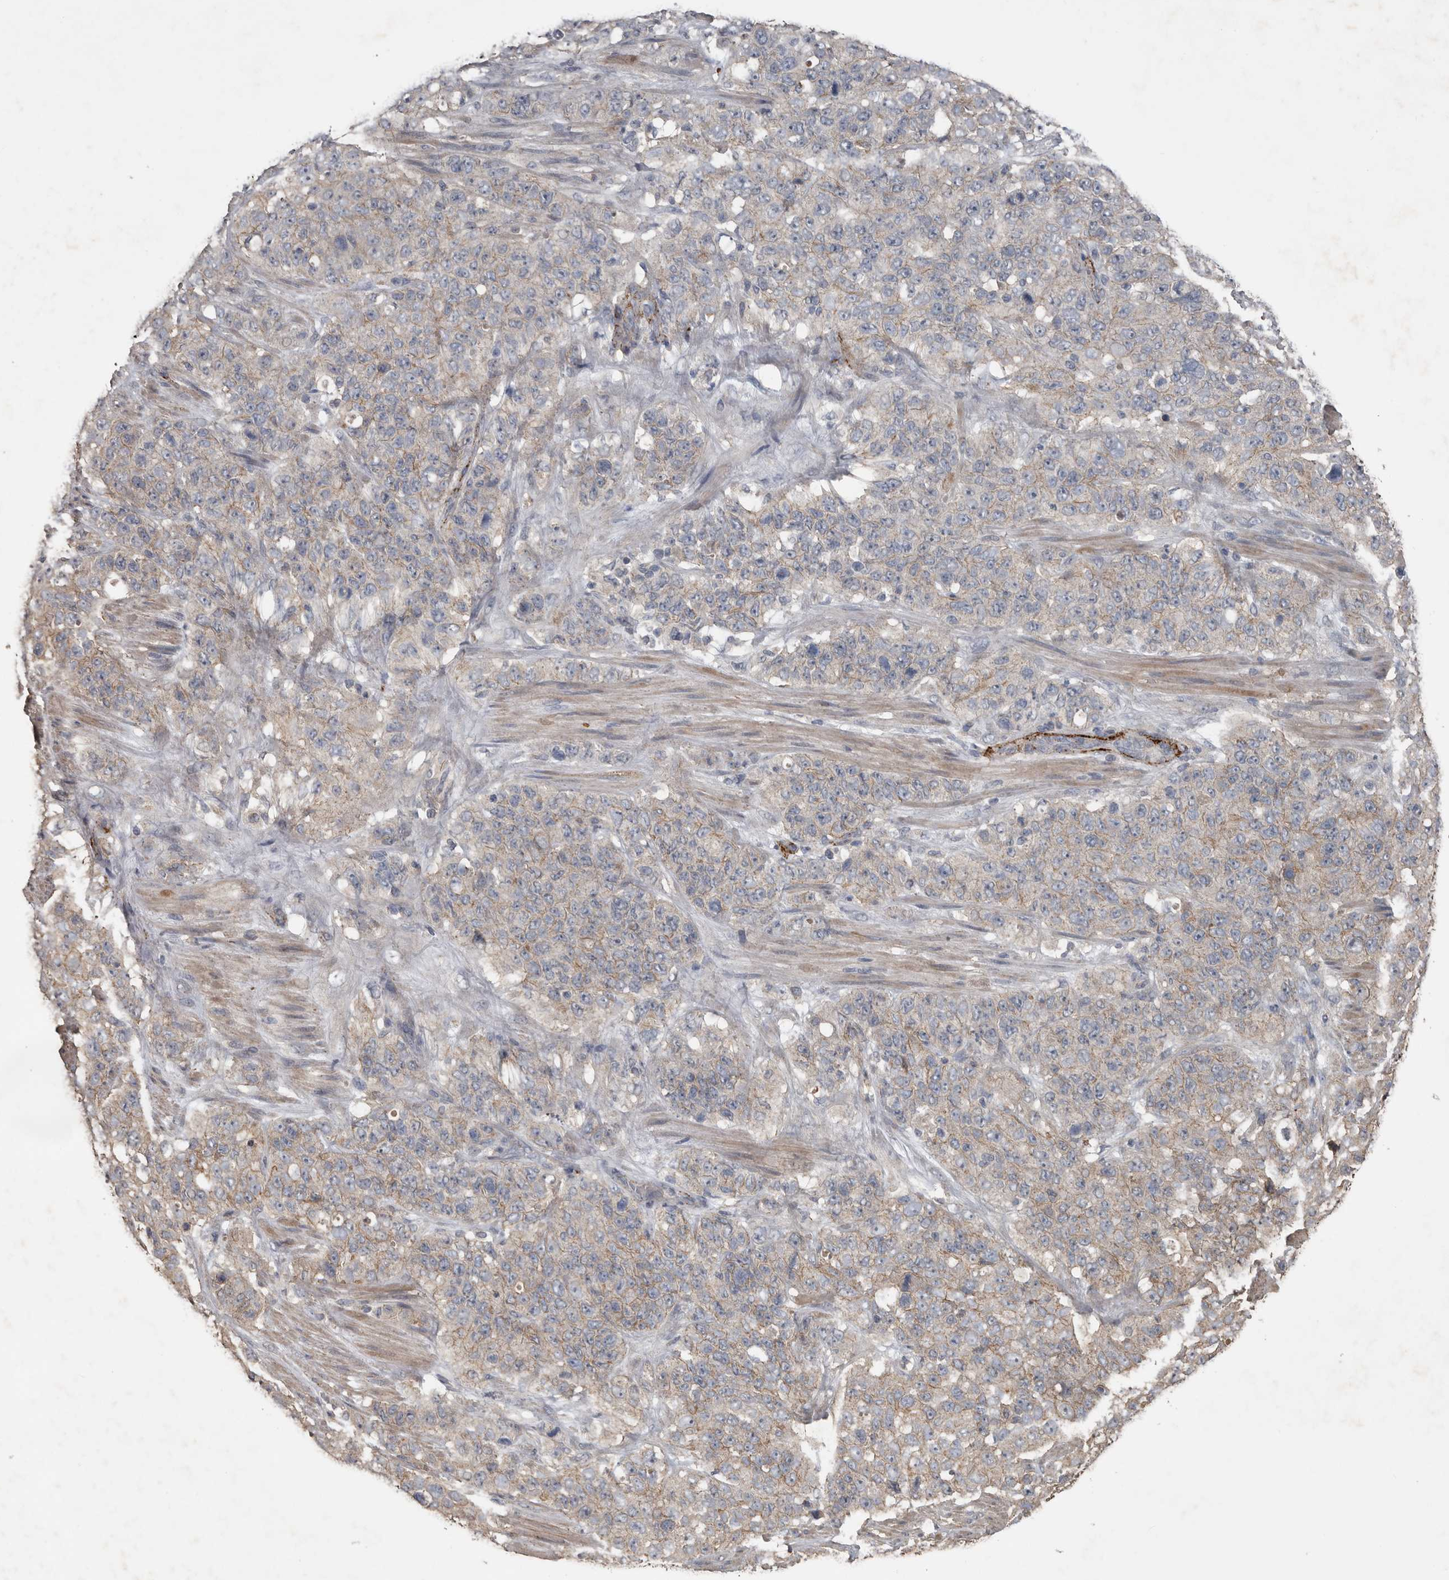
{"staining": {"intensity": "weak", "quantity": "25%-75%", "location": "cytoplasmic/membranous"}, "tissue": "stomach cancer", "cell_type": "Tumor cells", "image_type": "cancer", "snomed": [{"axis": "morphology", "description": "Adenocarcinoma, NOS"}, {"axis": "topography", "description": "Stomach"}], "caption": "An immunohistochemistry (IHC) photomicrograph of neoplastic tissue is shown. Protein staining in brown highlights weak cytoplasmic/membranous positivity in stomach adenocarcinoma within tumor cells.", "gene": "HYAL4", "patient": {"sex": "male", "age": 48}}